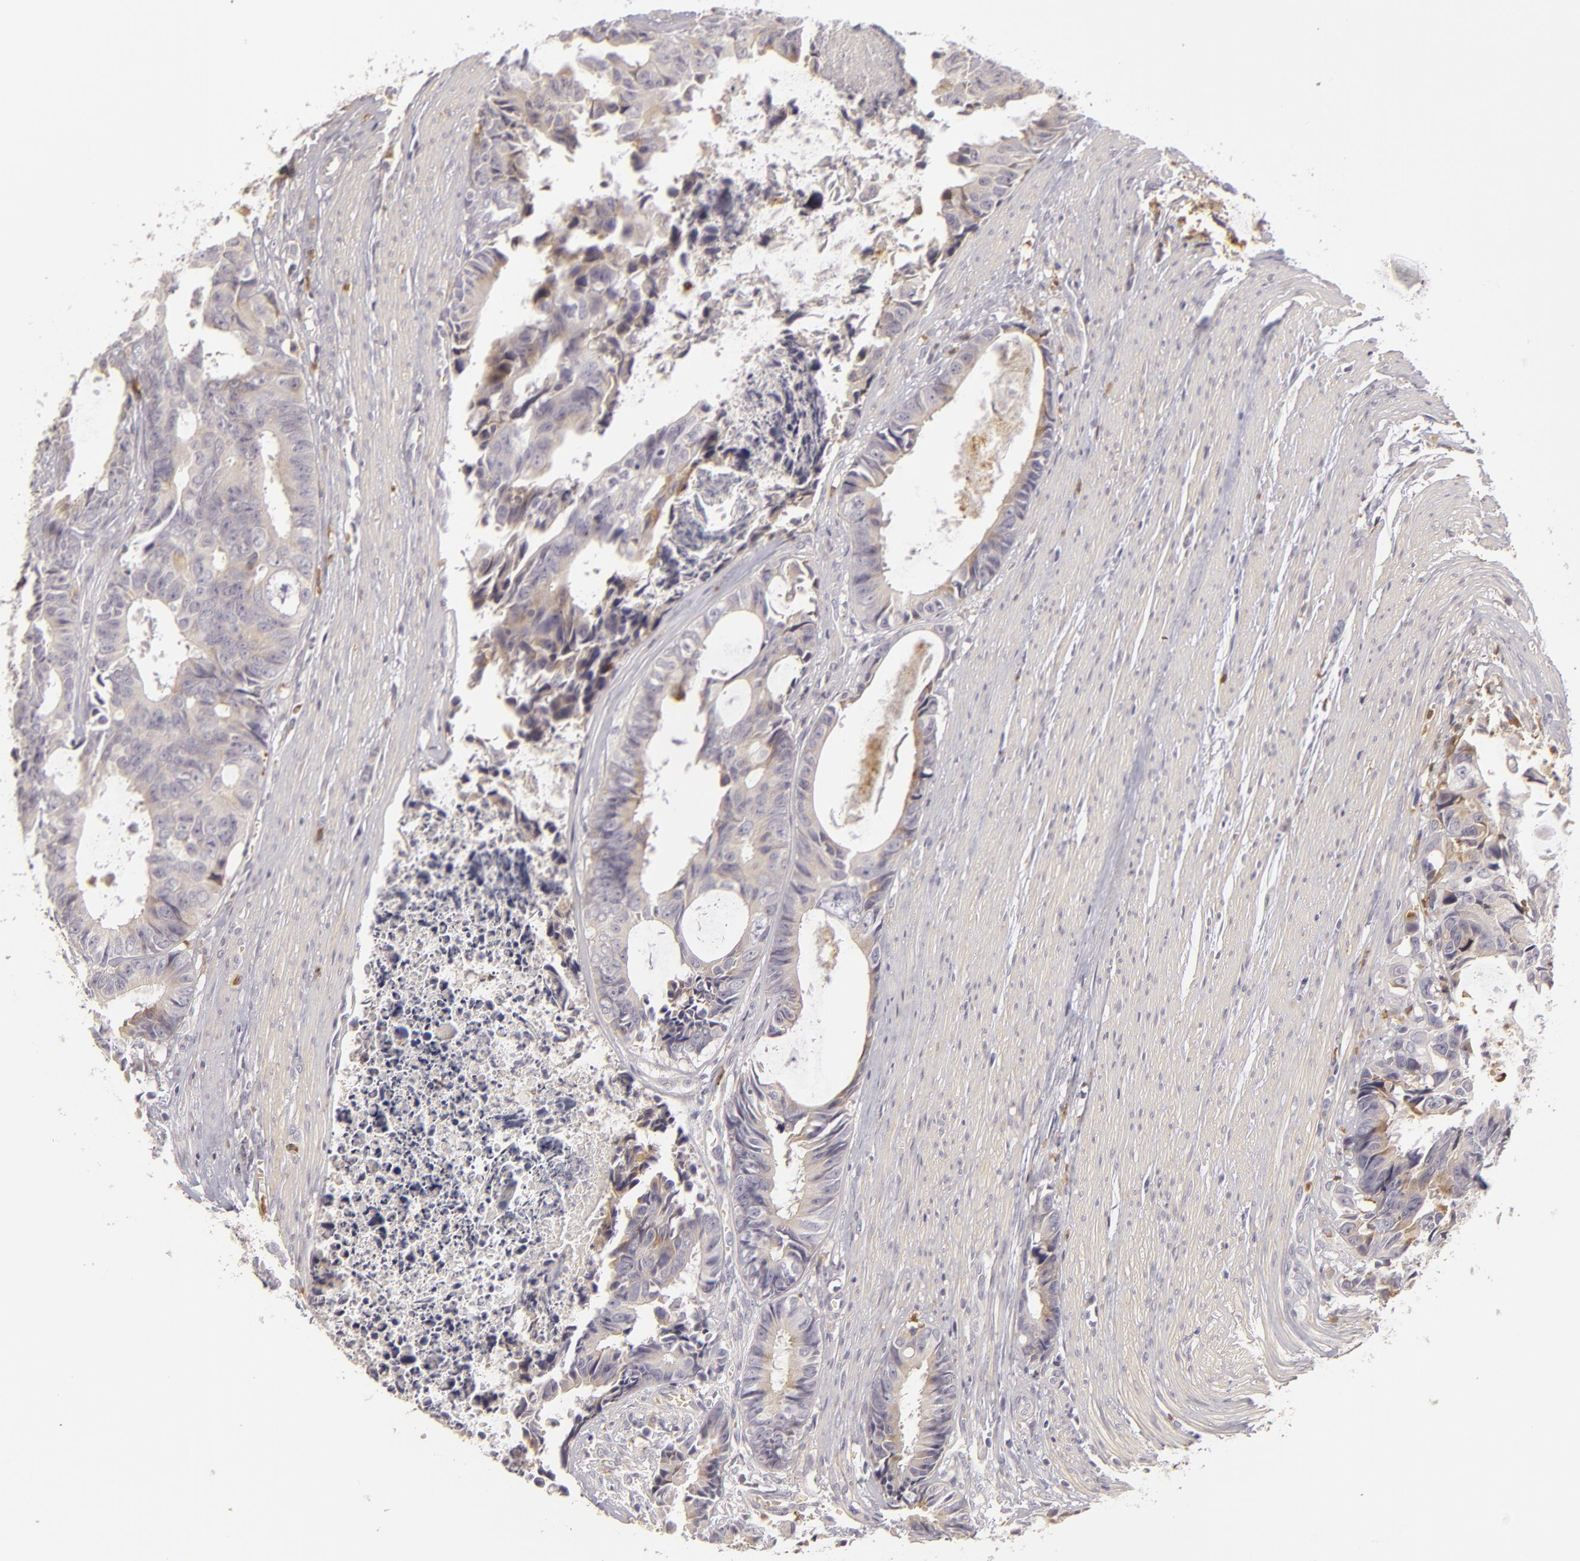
{"staining": {"intensity": "weak", "quantity": "25%-75%", "location": "cytoplasmic/membranous"}, "tissue": "colorectal cancer", "cell_type": "Tumor cells", "image_type": "cancer", "snomed": [{"axis": "morphology", "description": "Adenocarcinoma, NOS"}, {"axis": "topography", "description": "Rectum"}], "caption": "Adenocarcinoma (colorectal) stained with DAB (3,3'-diaminobenzidine) immunohistochemistry exhibits low levels of weak cytoplasmic/membranous expression in about 25%-75% of tumor cells.", "gene": "TLR8", "patient": {"sex": "female", "age": 98}}